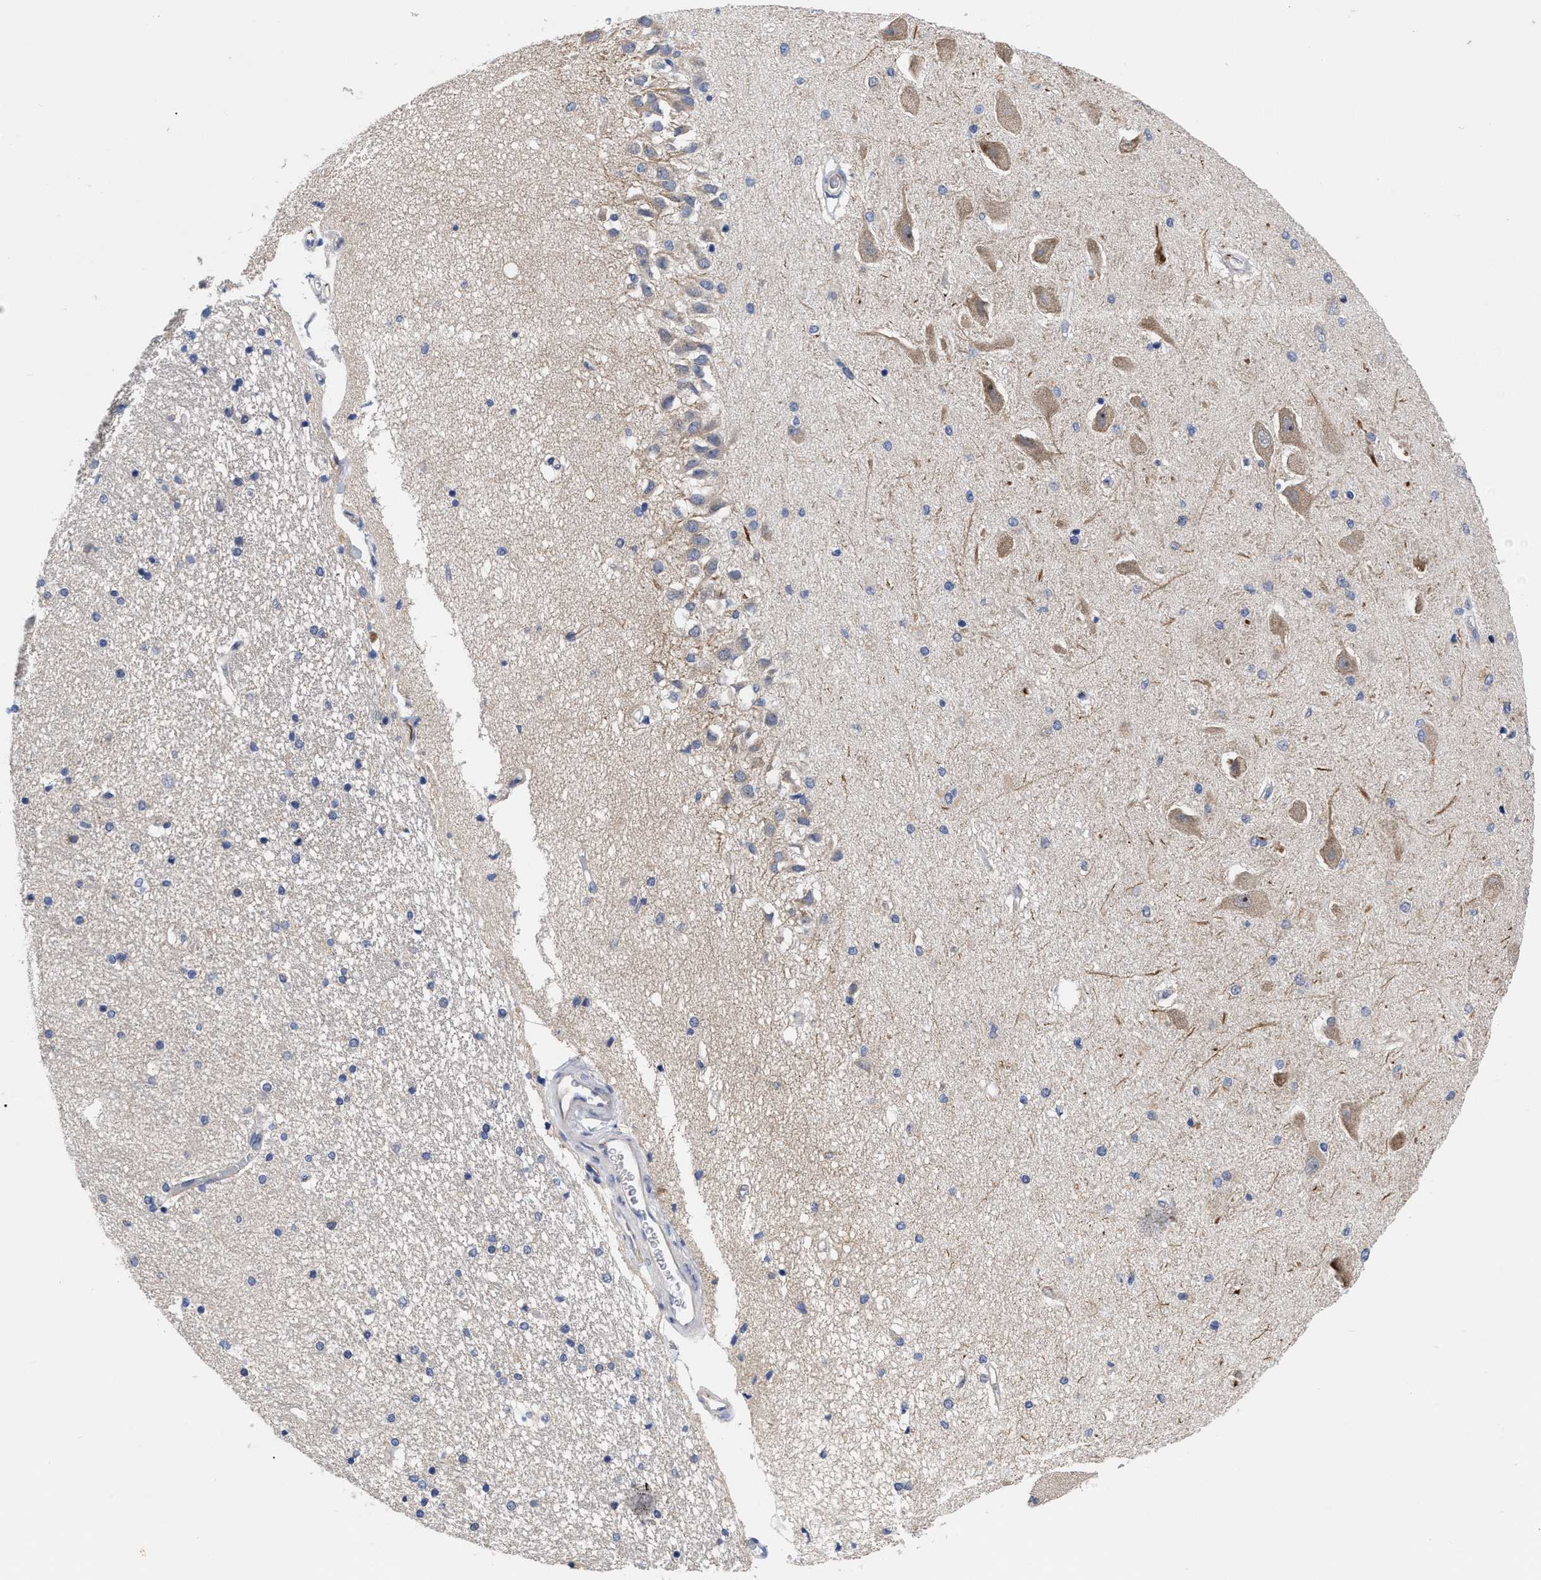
{"staining": {"intensity": "negative", "quantity": "none", "location": "none"}, "tissue": "hippocampus", "cell_type": "Glial cells", "image_type": "normal", "snomed": [{"axis": "morphology", "description": "Normal tissue, NOS"}, {"axis": "topography", "description": "Hippocampus"}], "caption": "Unremarkable hippocampus was stained to show a protein in brown. There is no significant staining in glial cells. (DAB (3,3'-diaminobenzidine) immunohistochemistry, high magnification).", "gene": "CCN5", "patient": {"sex": "female", "age": 54}}